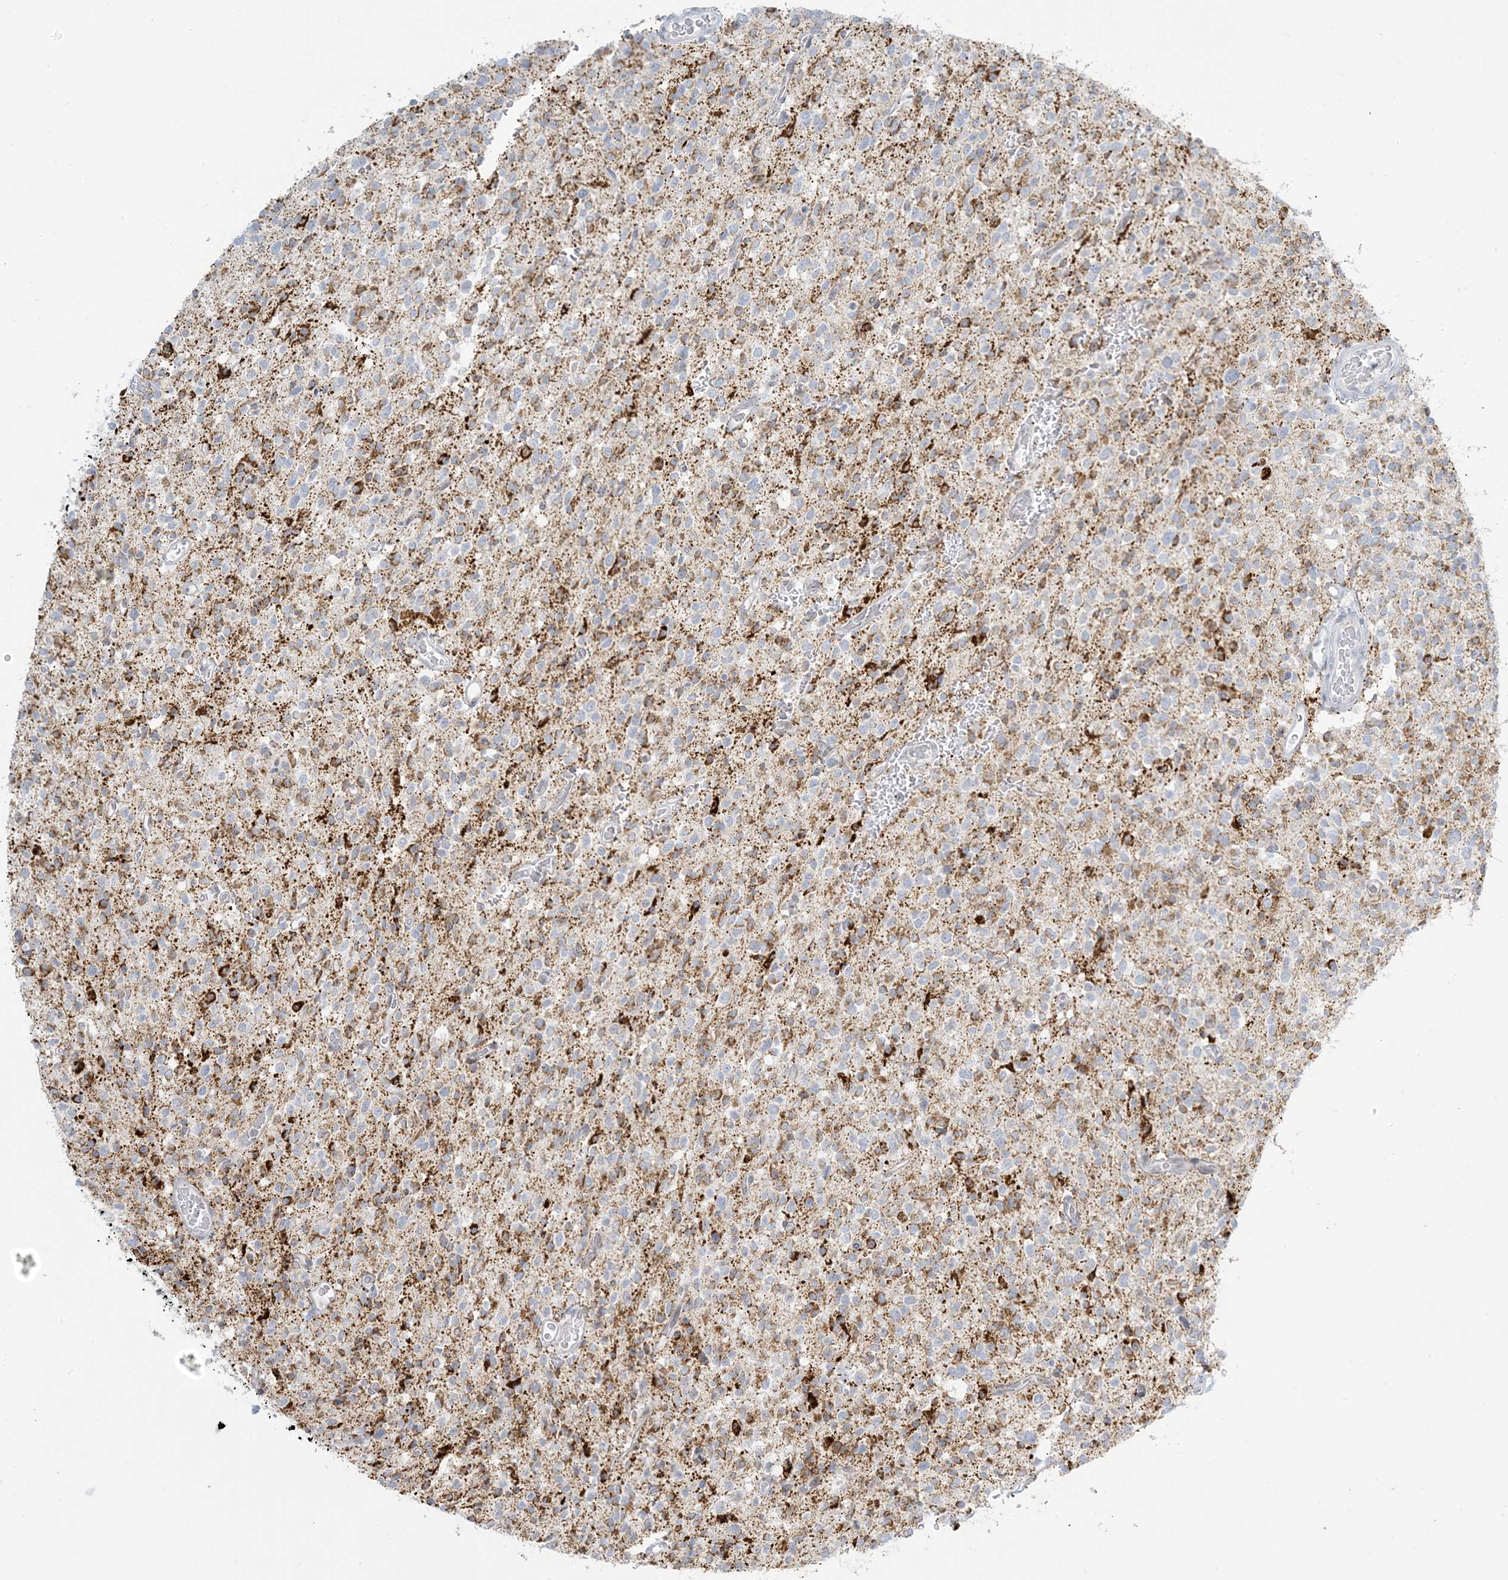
{"staining": {"intensity": "negative", "quantity": "none", "location": "none"}, "tissue": "glioma", "cell_type": "Tumor cells", "image_type": "cancer", "snomed": [{"axis": "morphology", "description": "Glioma, malignant, High grade"}, {"axis": "topography", "description": "Brain"}], "caption": "IHC photomicrograph of human high-grade glioma (malignant) stained for a protein (brown), which shows no staining in tumor cells.", "gene": "ZDHHC4", "patient": {"sex": "male", "age": 34}}